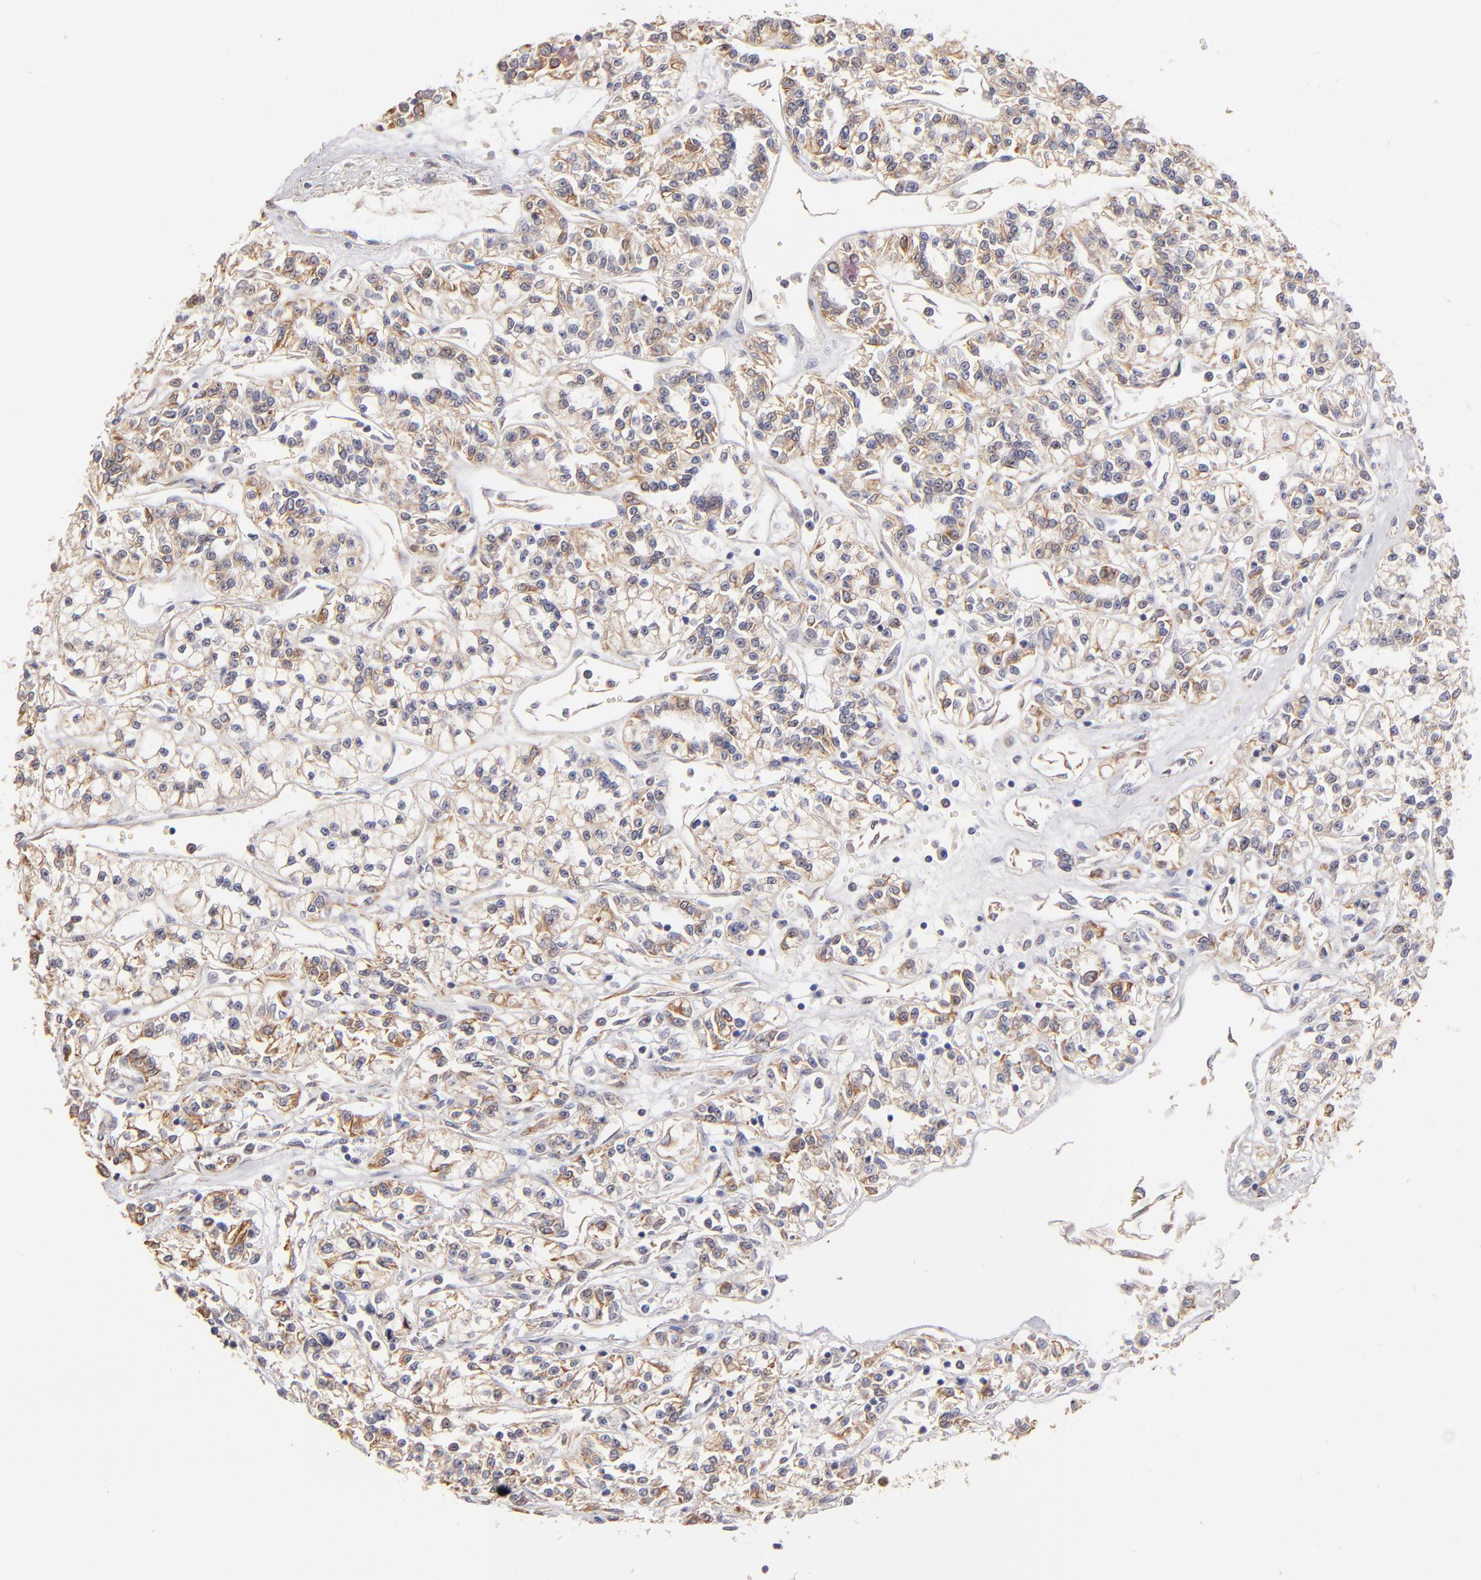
{"staining": {"intensity": "moderate", "quantity": ">75%", "location": "cytoplasmic/membranous"}, "tissue": "renal cancer", "cell_type": "Tumor cells", "image_type": "cancer", "snomed": [{"axis": "morphology", "description": "Adenocarcinoma, NOS"}, {"axis": "topography", "description": "Kidney"}], "caption": "Renal cancer stained for a protein (brown) exhibits moderate cytoplasmic/membranous positive positivity in approximately >75% of tumor cells.", "gene": "ABCC1", "patient": {"sex": "female", "age": 76}}